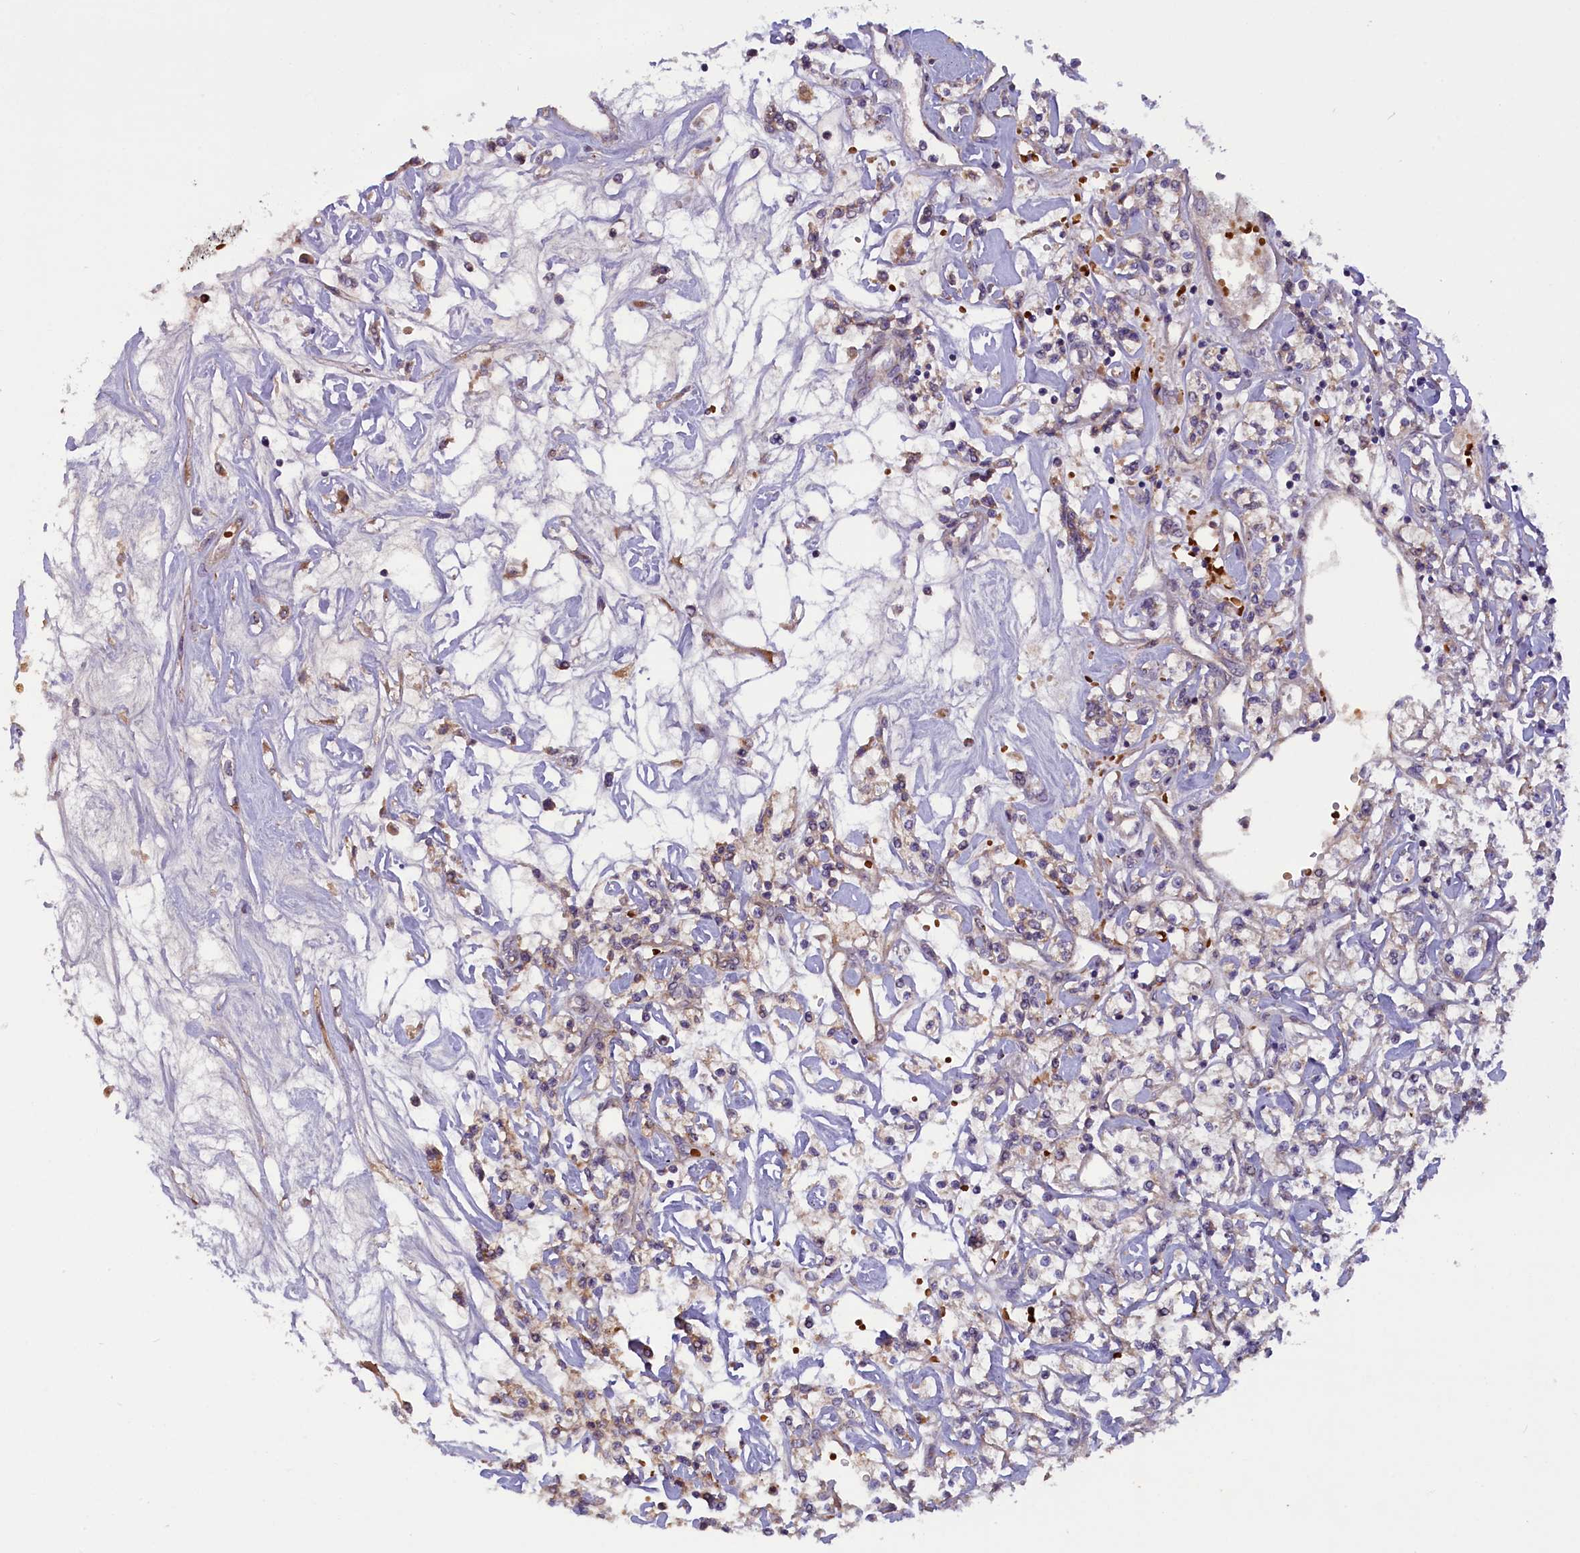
{"staining": {"intensity": "weak", "quantity": "25%-75%", "location": "cytoplasmic/membranous"}, "tissue": "renal cancer", "cell_type": "Tumor cells", "image_type": "cancer", "snomed": [{"axis": "morphology", "description": "Adenocarcinoma, NOS"}, {"axis": "topography", "description": "Kidney"}], "caption": "Protein analysis of adenocarcinoma (renal) tissue displays weak cytoplasmic/membranous positivity in about 25%-75% of tumor cells.", "gene": "CCDC9B", "patient": {"sex": "female", "age": 59}}